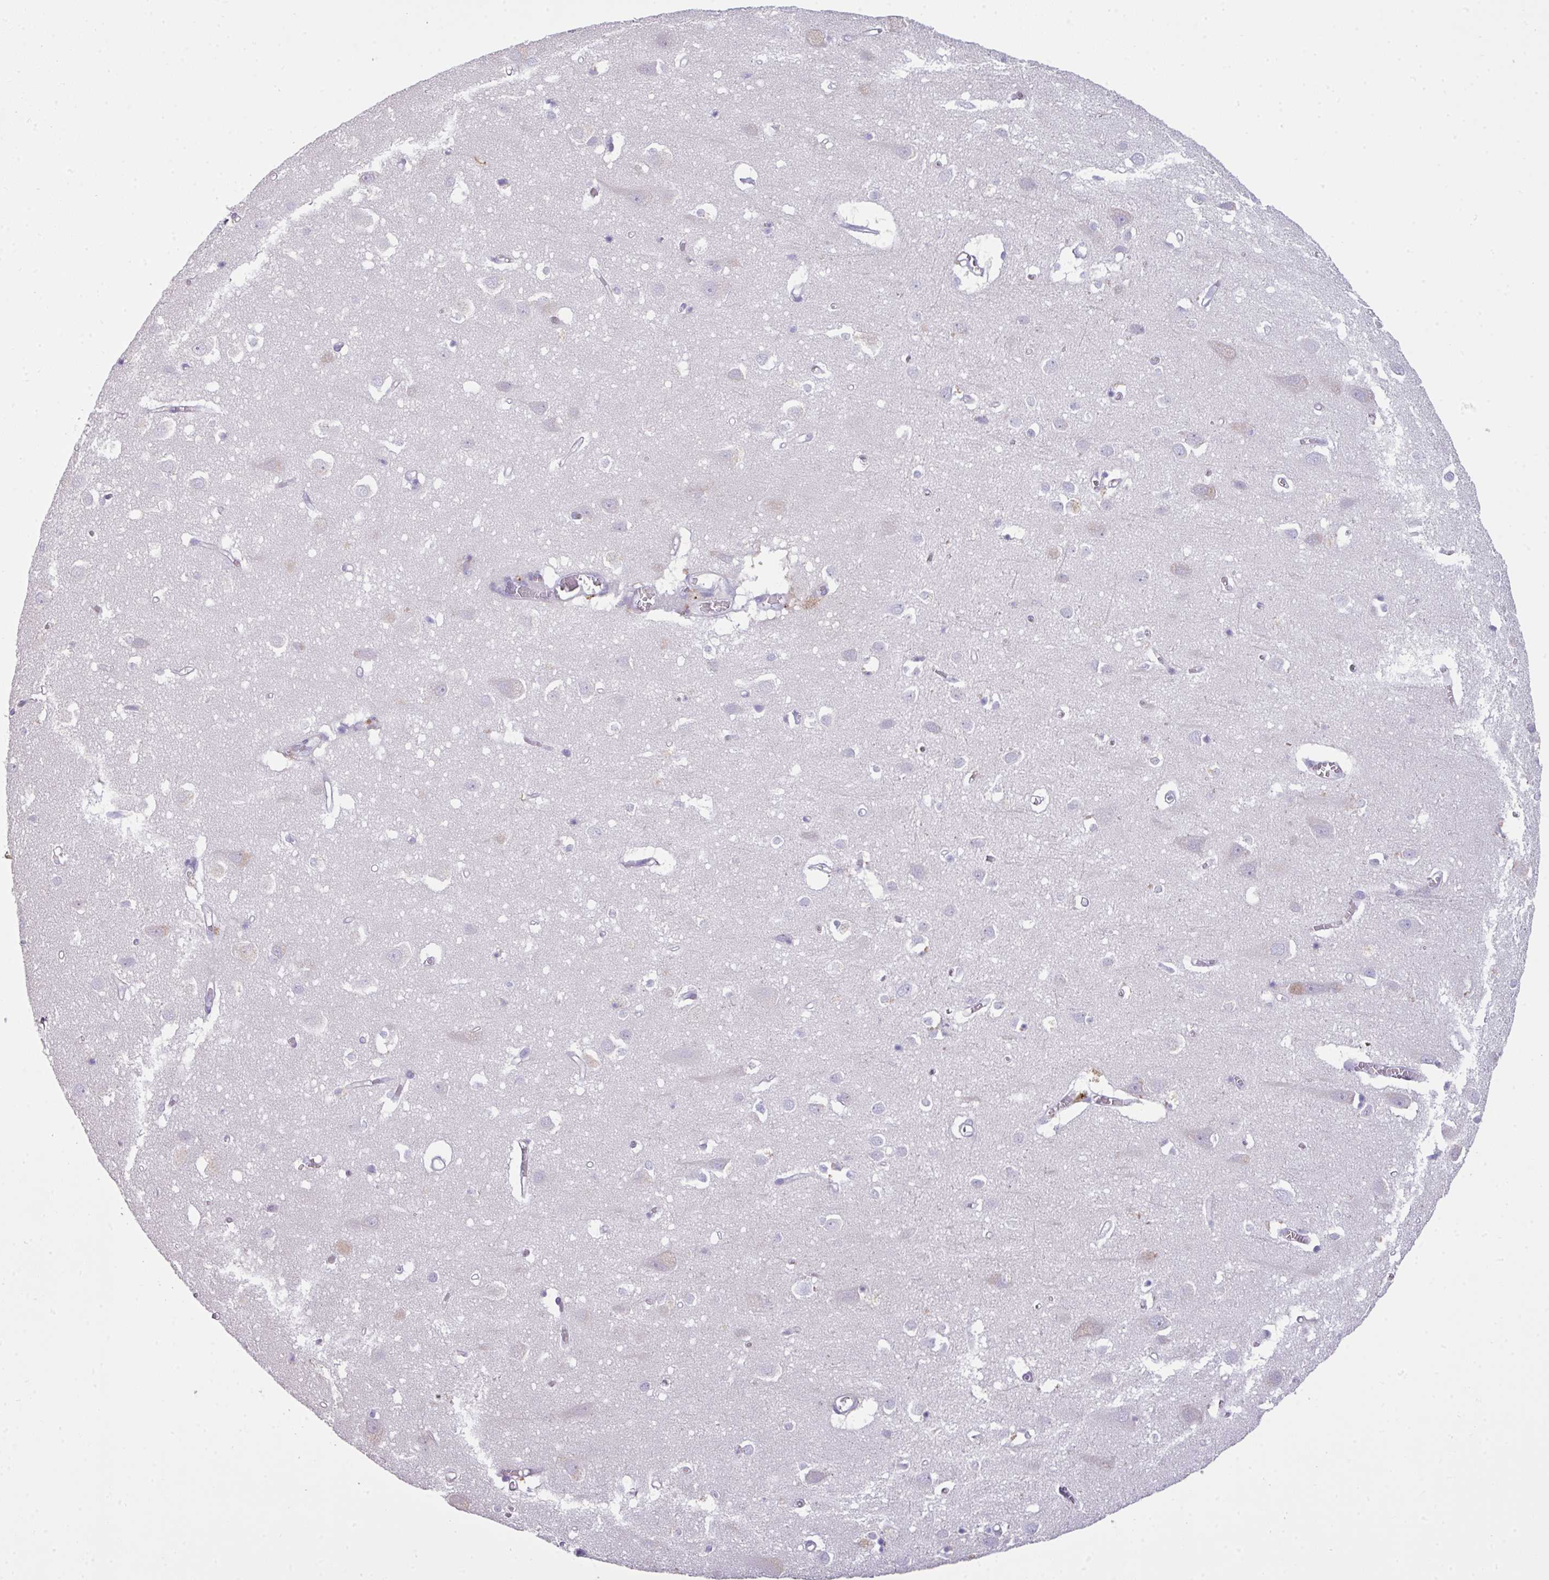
{"staining": {"intensity": "negative", "quantity": "none", "location": "none"}, "tissue": "cerebral cortex", "cell_type": "Endothelial cells", "image_type": "normal", "snomed": [{"axis": "morphology", "description": "Normal tissue, NOS"}, {"axis": "topography", "description": "Cerebral cortex"}], "caption": "Histopathology image shows no significant protein positivity in endothelial cells of unremarkable cerebral cortex. Brightfield microscopy of immunohistochemistry stained with DAB (brown) and hematoxylin (blue), captured at high magnification.", "gene": "OR6C6", "patient": {"sex": "male", "age": 70}}